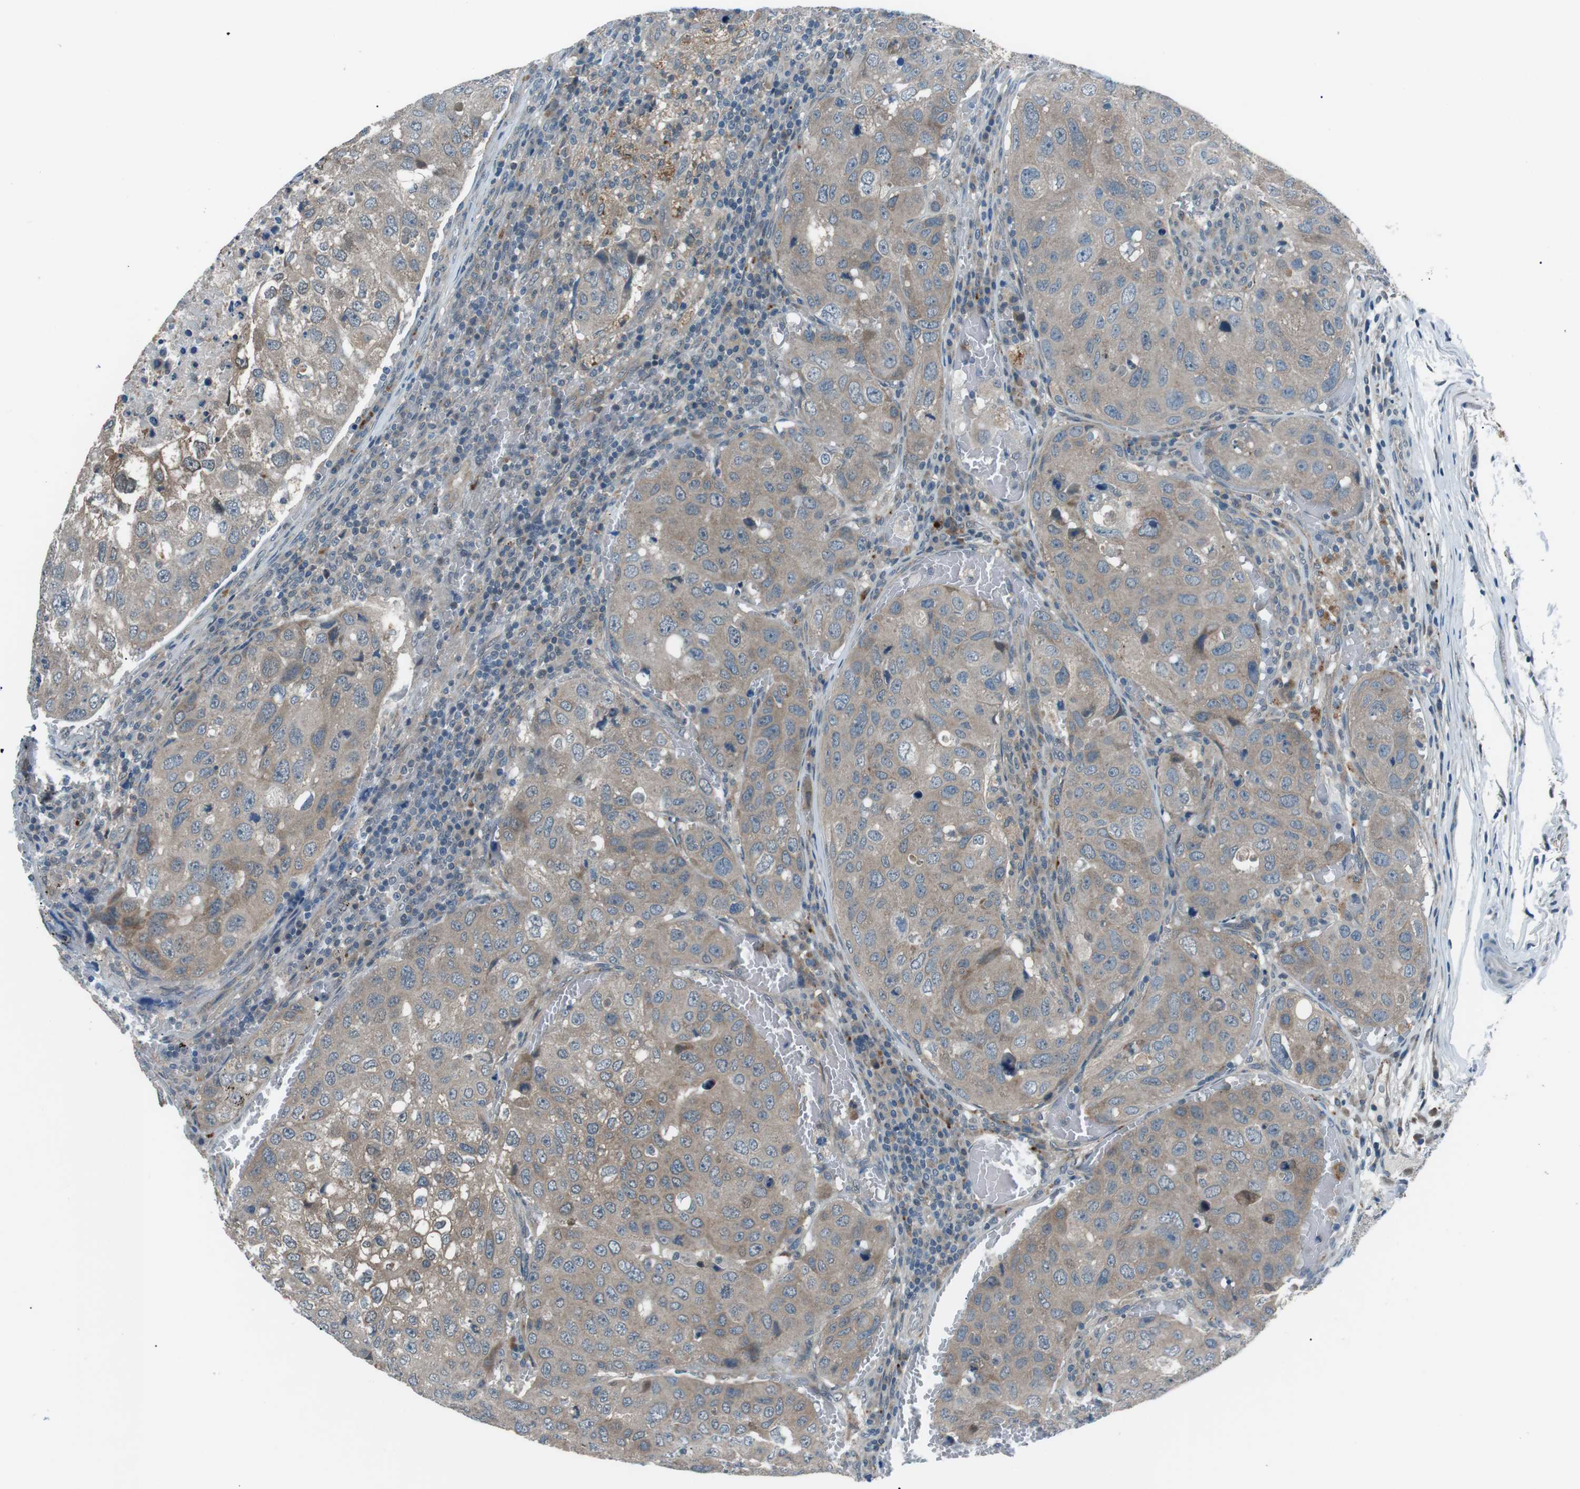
{"staining": {"intensity": "weak", "quantity": ">75%", "location": "cytoplasmic/membranous"}, "tissue": "urothelial cancer", "cell_type": "Tumor cells", "image_type": "cancer", "snomed": [{"axis": "morphology", "description": "Urothelial carcinoma, High grade"}, {"axis": "topography", "description": "Lymph node"}, {"axis": "topography", "description": "Urinary bladder"}], "caption": "The image displays immunohistochemical staining of high-grade urothelial carcinoma. There is weak cytoplasmic/membranous staining is appreciated in about >75% of tumor cells.", "gene": "LRIG2", "patient": {"sex": "male", "age": 51}}